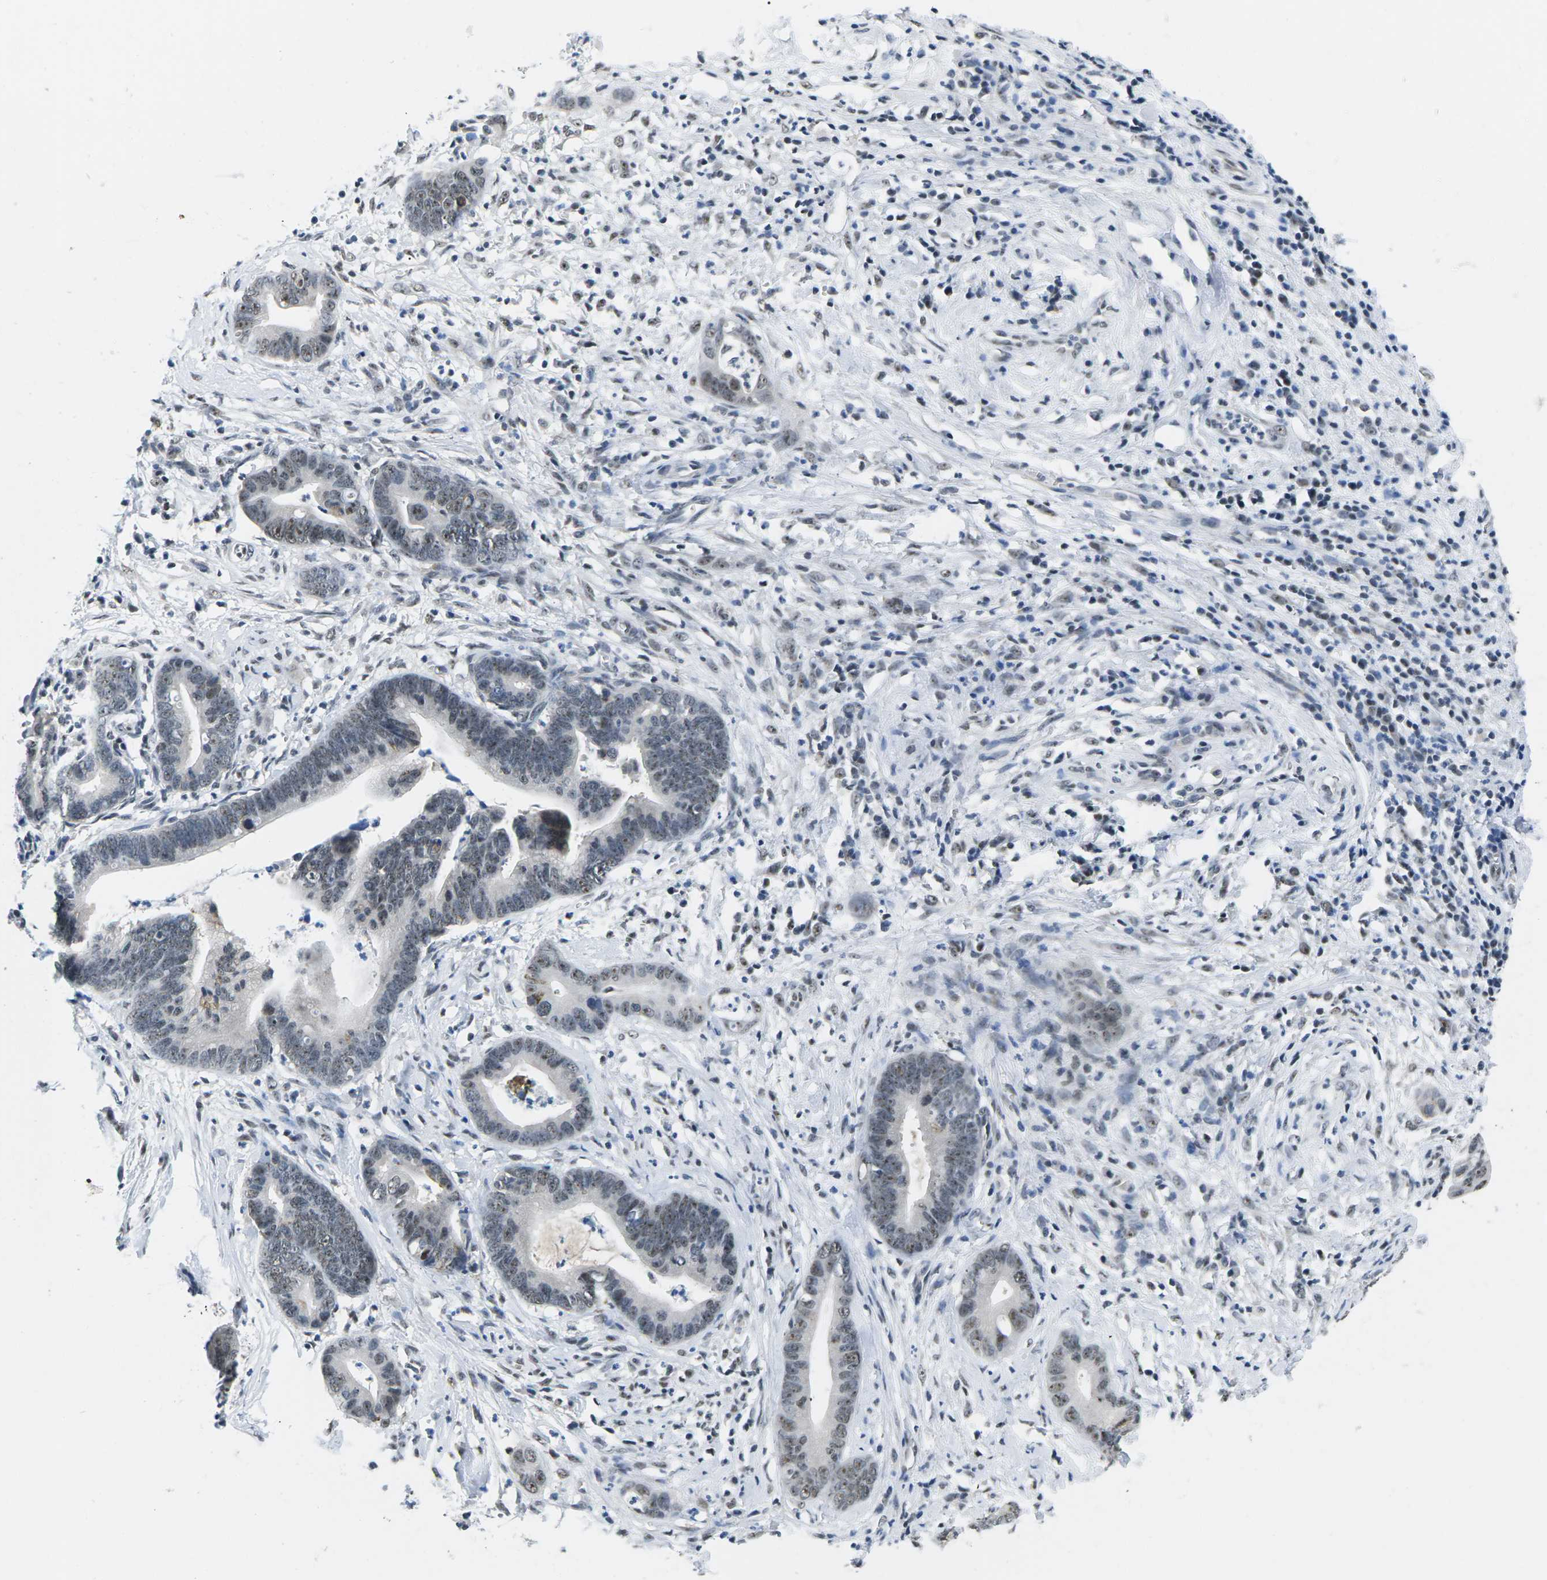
{"staining": {"intensity": "weak", "quantity": "25%-75%", "location": "nuclear"}, "tissue": "cervical cancer", "cell_type": "Tumor cells", "image_type": "cancer", "snomed": [{"axis": "morphology", "description": "Adenocarcinoma, NOS"}, {"axis": "topography", "description": "Cervix"}], "caption": "The immunohistochemical stain highlights weak nuclear positivity in tumor cells of cervical adenocarcinoma tissue. (DAB (3,3'-diaminobenzidine) IHC with brightfield microscopy, high magnification).", "gene": "NSRP1", "patient": {"sex": "female", "age": 44}}